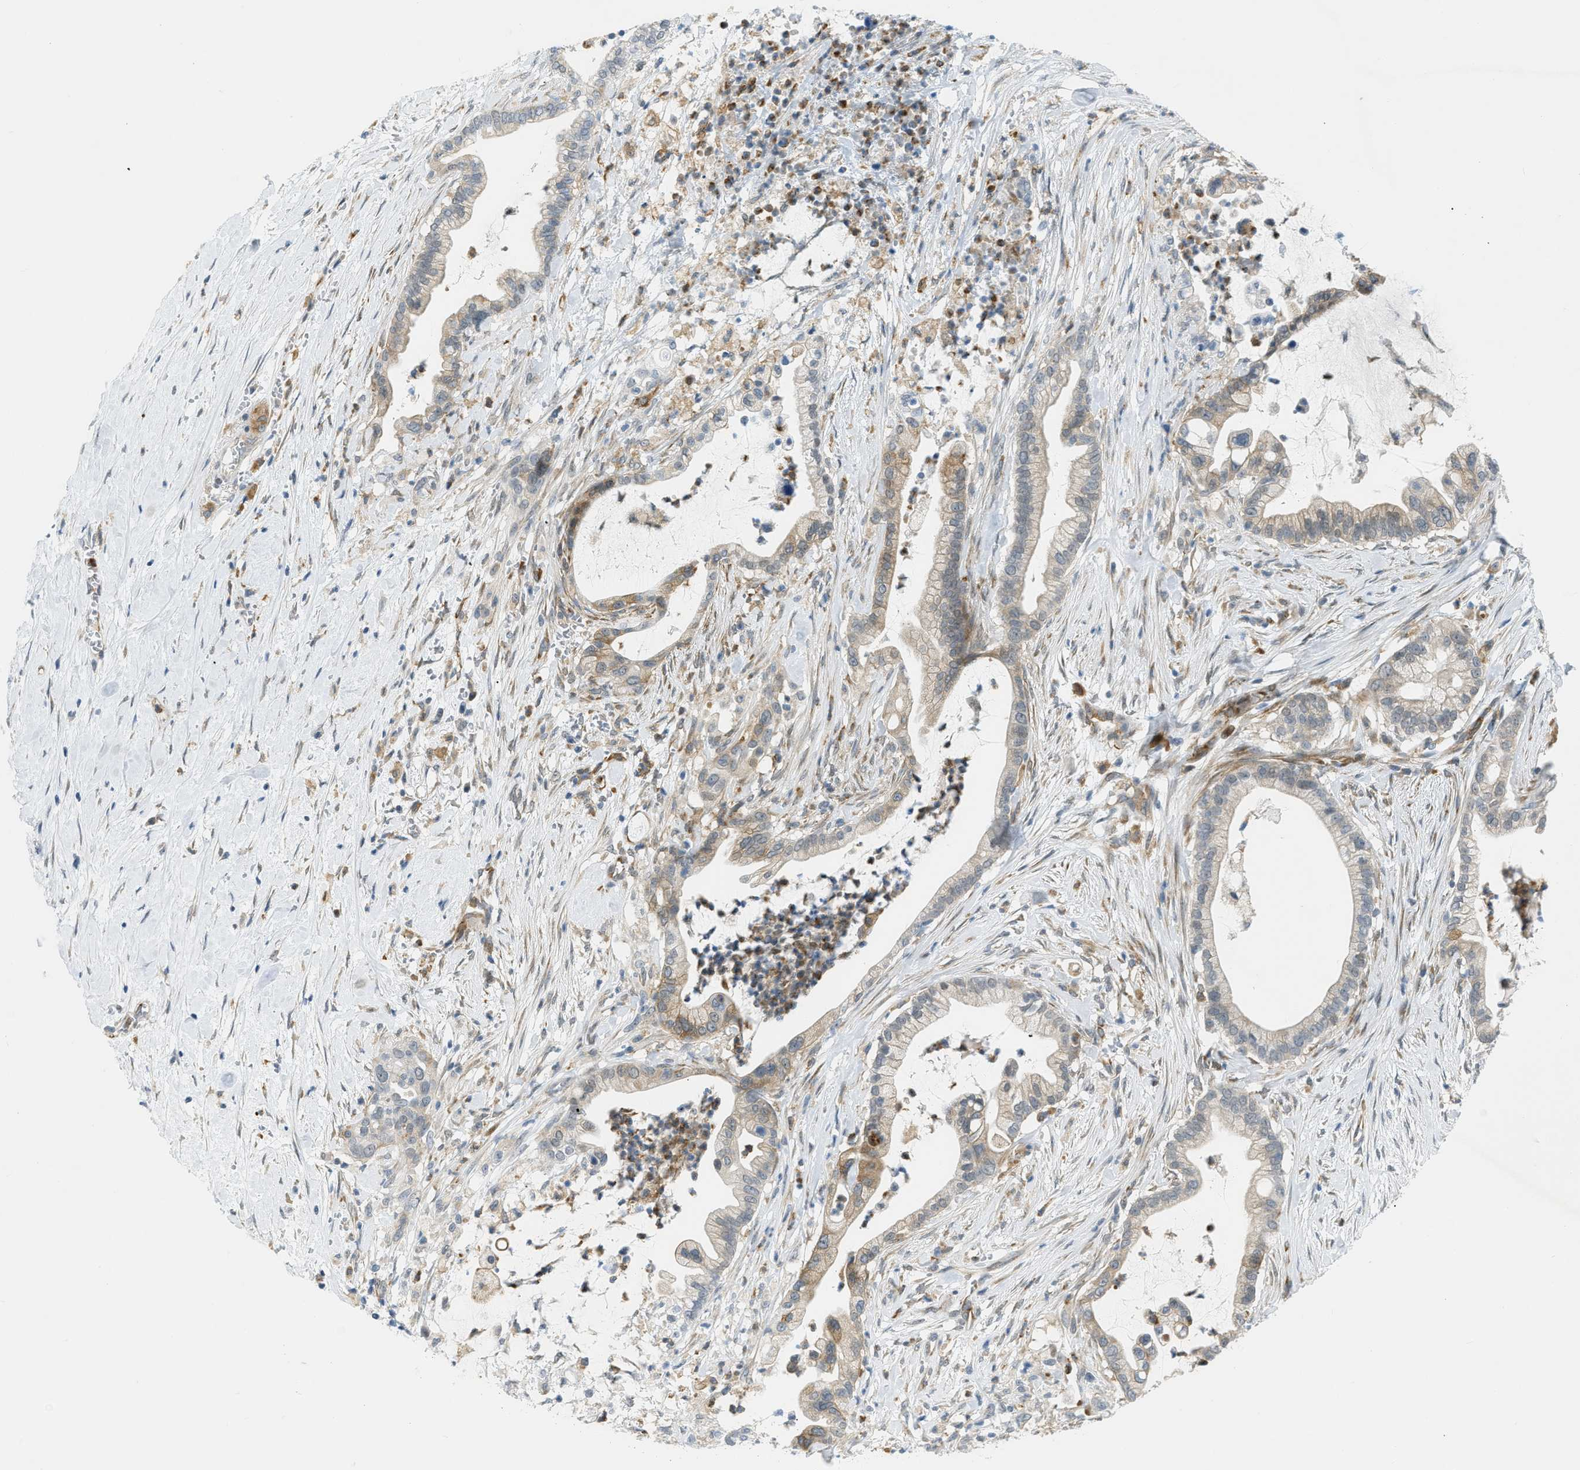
{"staining": {"intensity": "moderate", "quantity": "25%-75%", "location": "cytoplasmic/membranous"}, "tissue": "pancreatic cancer", "cell_type": "Tumor cells", "image_type": "cancer", "snomed": [{"axis": "morphology", "description": "Adenocarcinoma, NOS"}, {"axis": "topography", "description": "Pancreas"}], "caption": "Approximately 25%-75% of tumor cells in human pancreatic cancer display moderate cytoplasmic/membranous protein staining as visualized by brown immunohistochemical staining.", "gene": "ZNF408", "patient": {"sex": "male", "age": 69}}